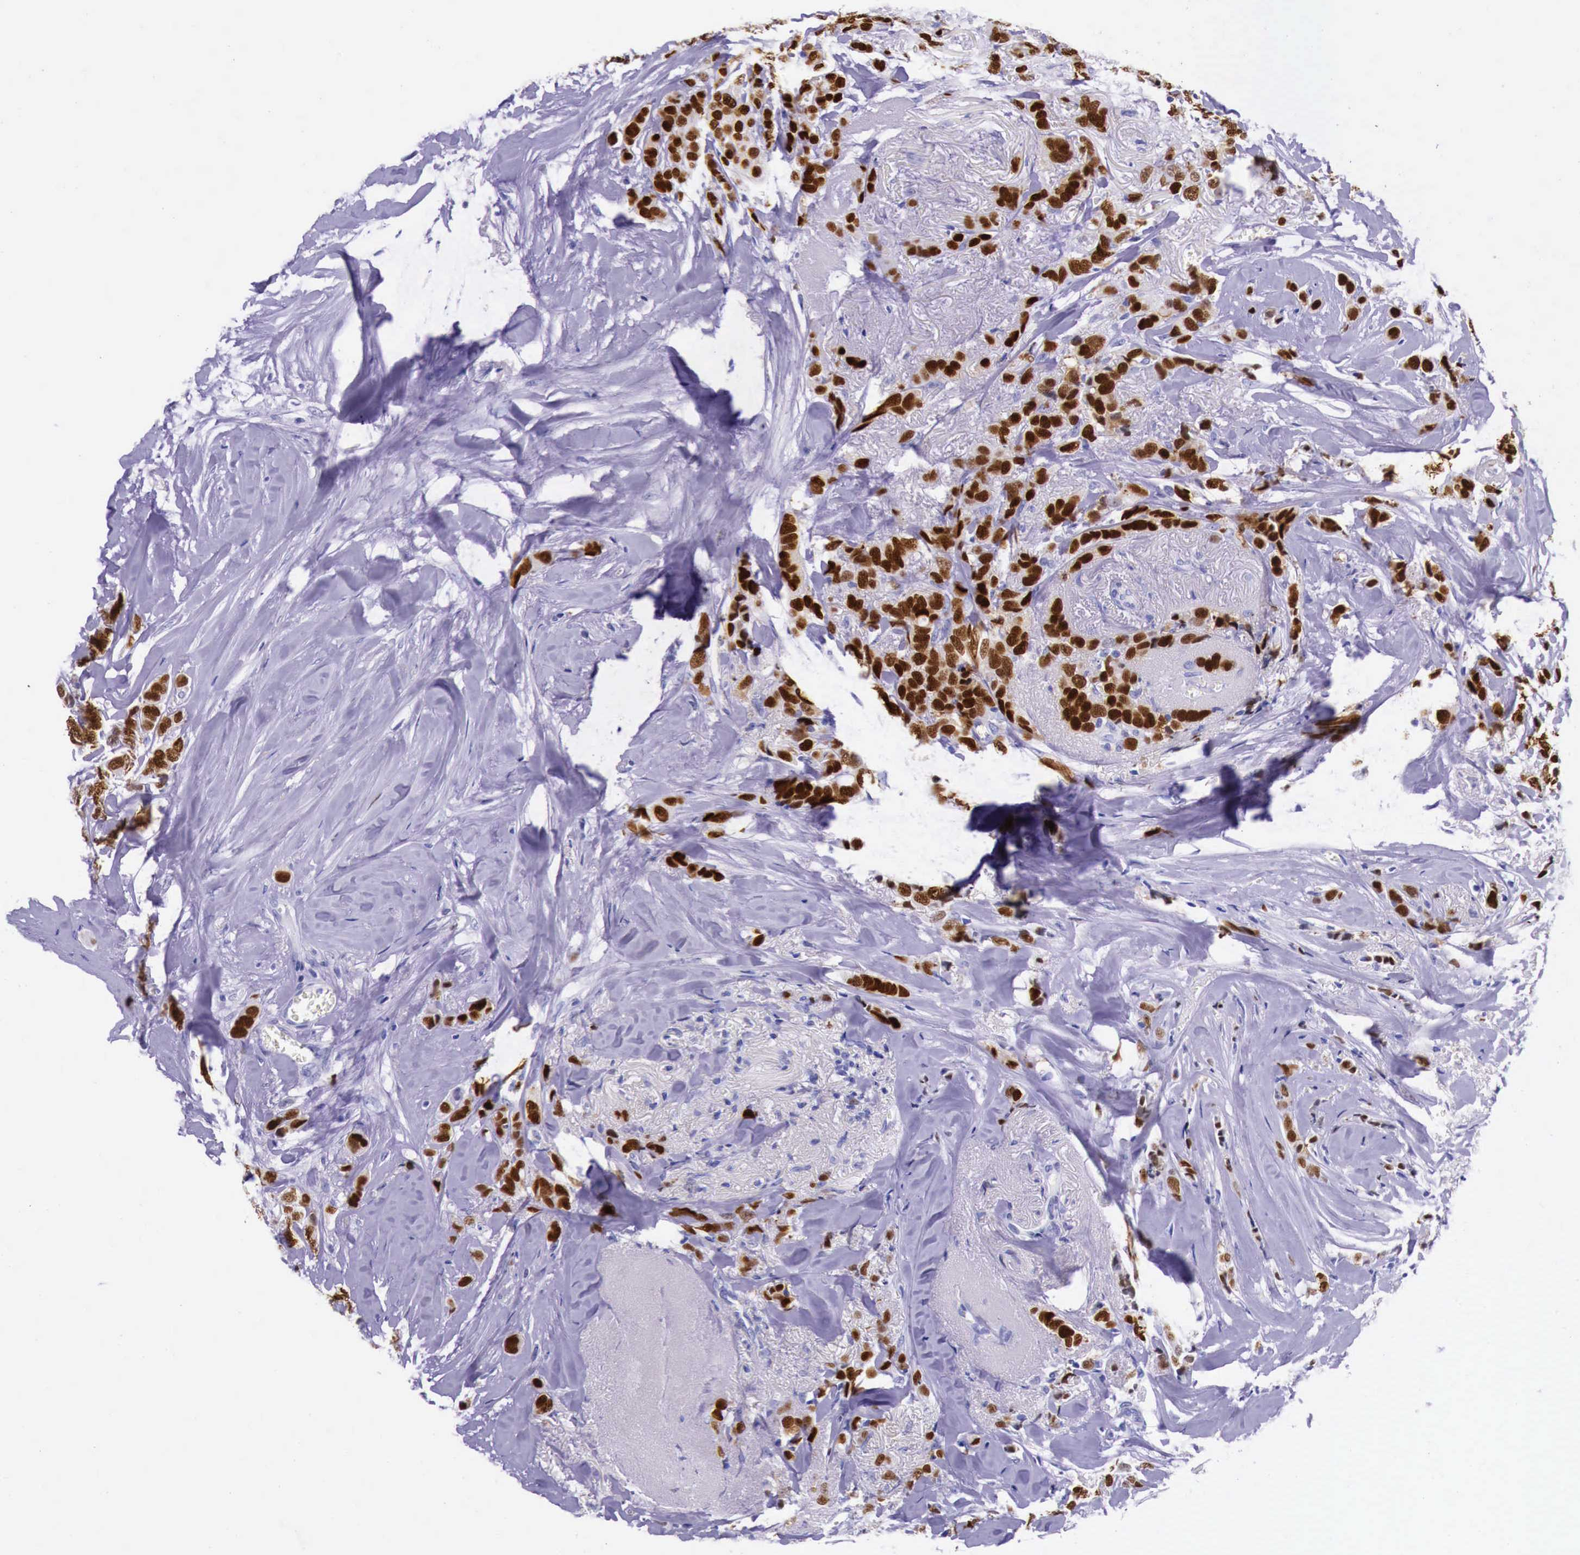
{"staining": {"intensity": "strong", "quantity": ">75%", "location": "nuclear"}, "tissue": "breast cancer", "cell_type": "Tumor cells", "image_type": "cancer", "snomed": [{"axis": "morphology", "description": "Lobular carcinoma"}, {"axis": "topography", "description": "Breast"}], "caption": "Protein expression analysis of human breast lobular carcinoma reveals strong nuclear expression in about >75% of tumor cells.", "gene": "ESR1", "patient": {"sex": "female", "age": 57}}